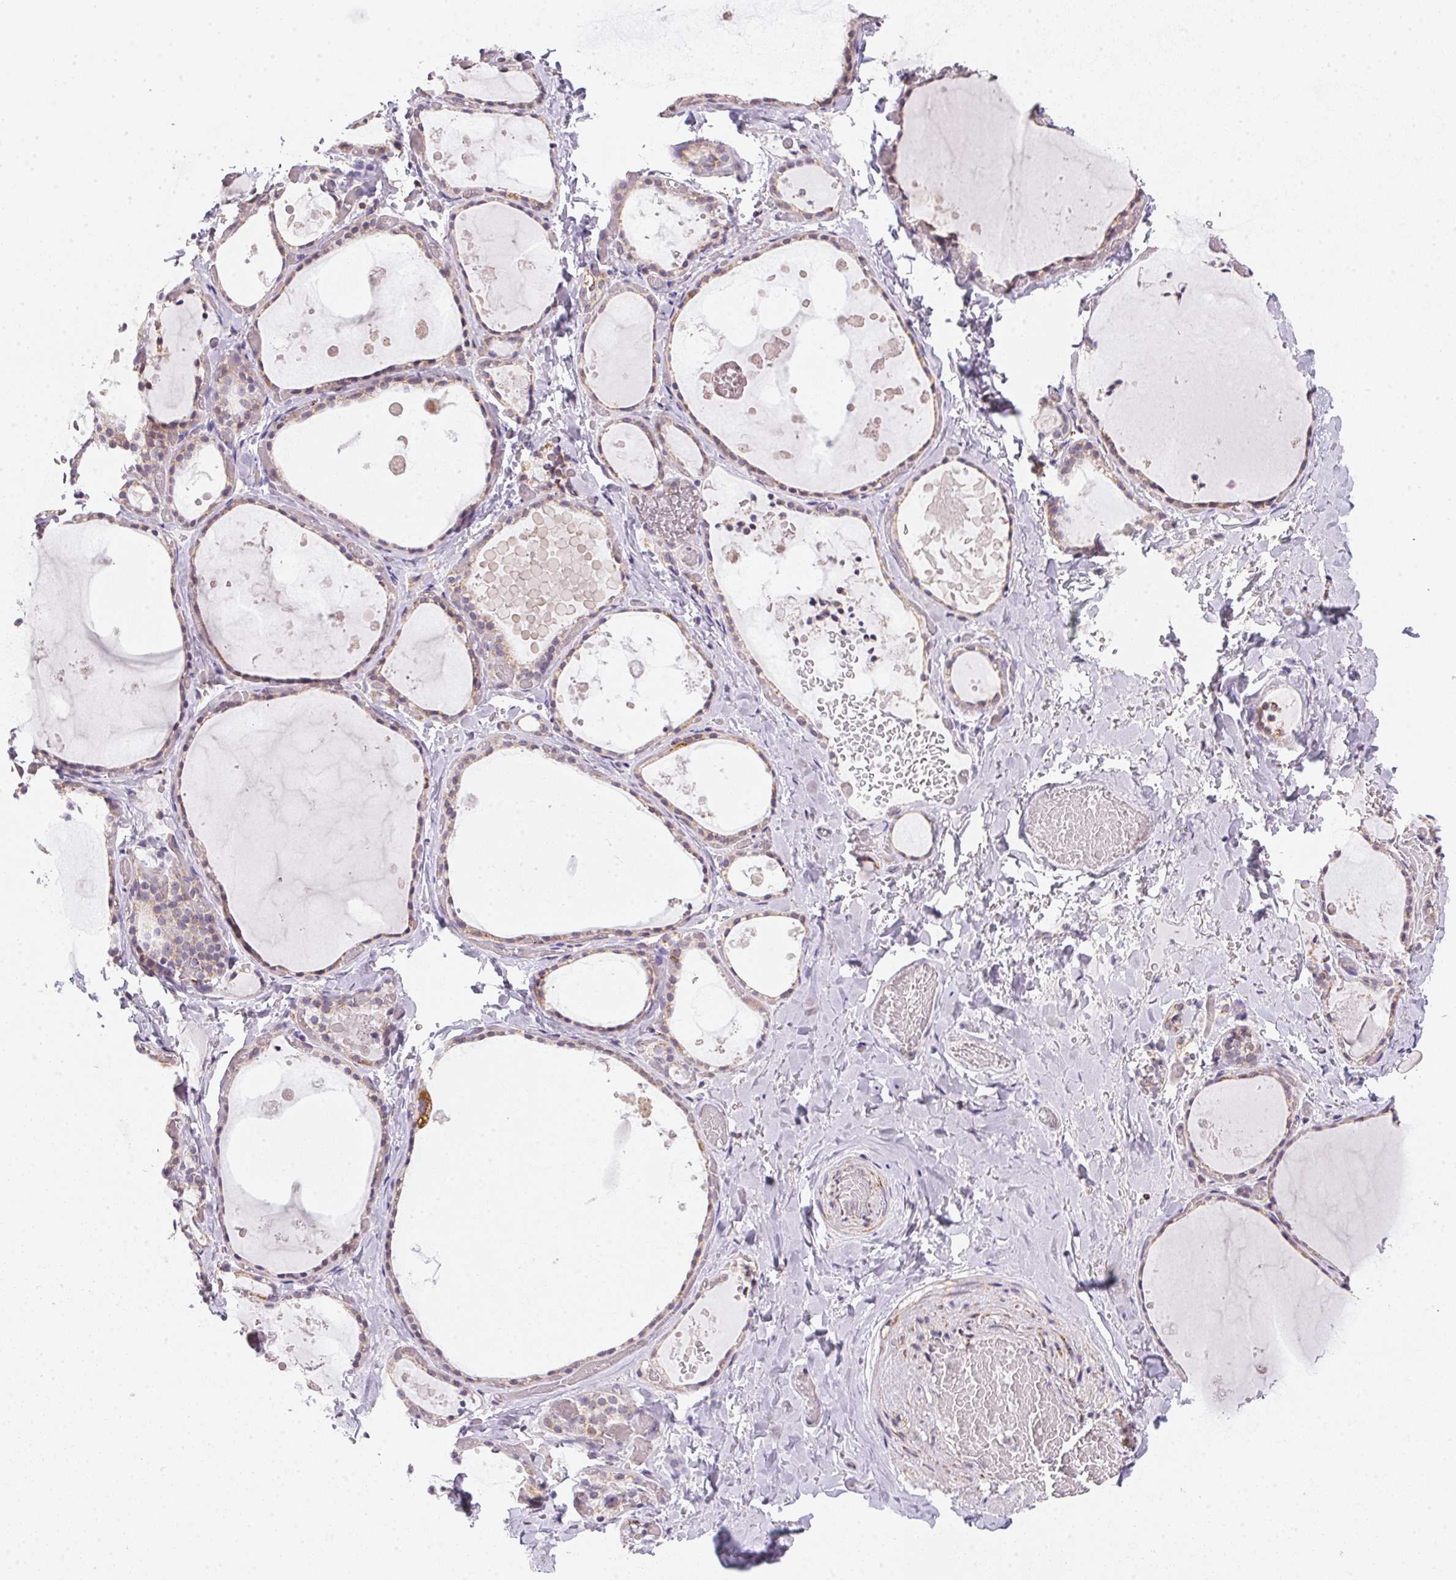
{"staining": {"intensity": "weak", "quantity": "25%-75%", "location": "cytoplasmic/membranous"}, "tissue": "thyroid gland", "cell_type": "Glandular cells", "image_type": "normal", "snomed": [{"axis": "morphology", "description": "Normal tissue, NOS"}, {"axis": "topography", "description": "Thyroid gland"}], "caption": "Immunohistochemical staining of unremarkable thyroid gland displays 25%-75% levels of weak cytoplasmic/membranous protein positivity in about 25%-75% of glandular cells. Nuclei are stained in blue.", "gene": "GIPC2", "patient": {"sex": "female", "age": 56}}